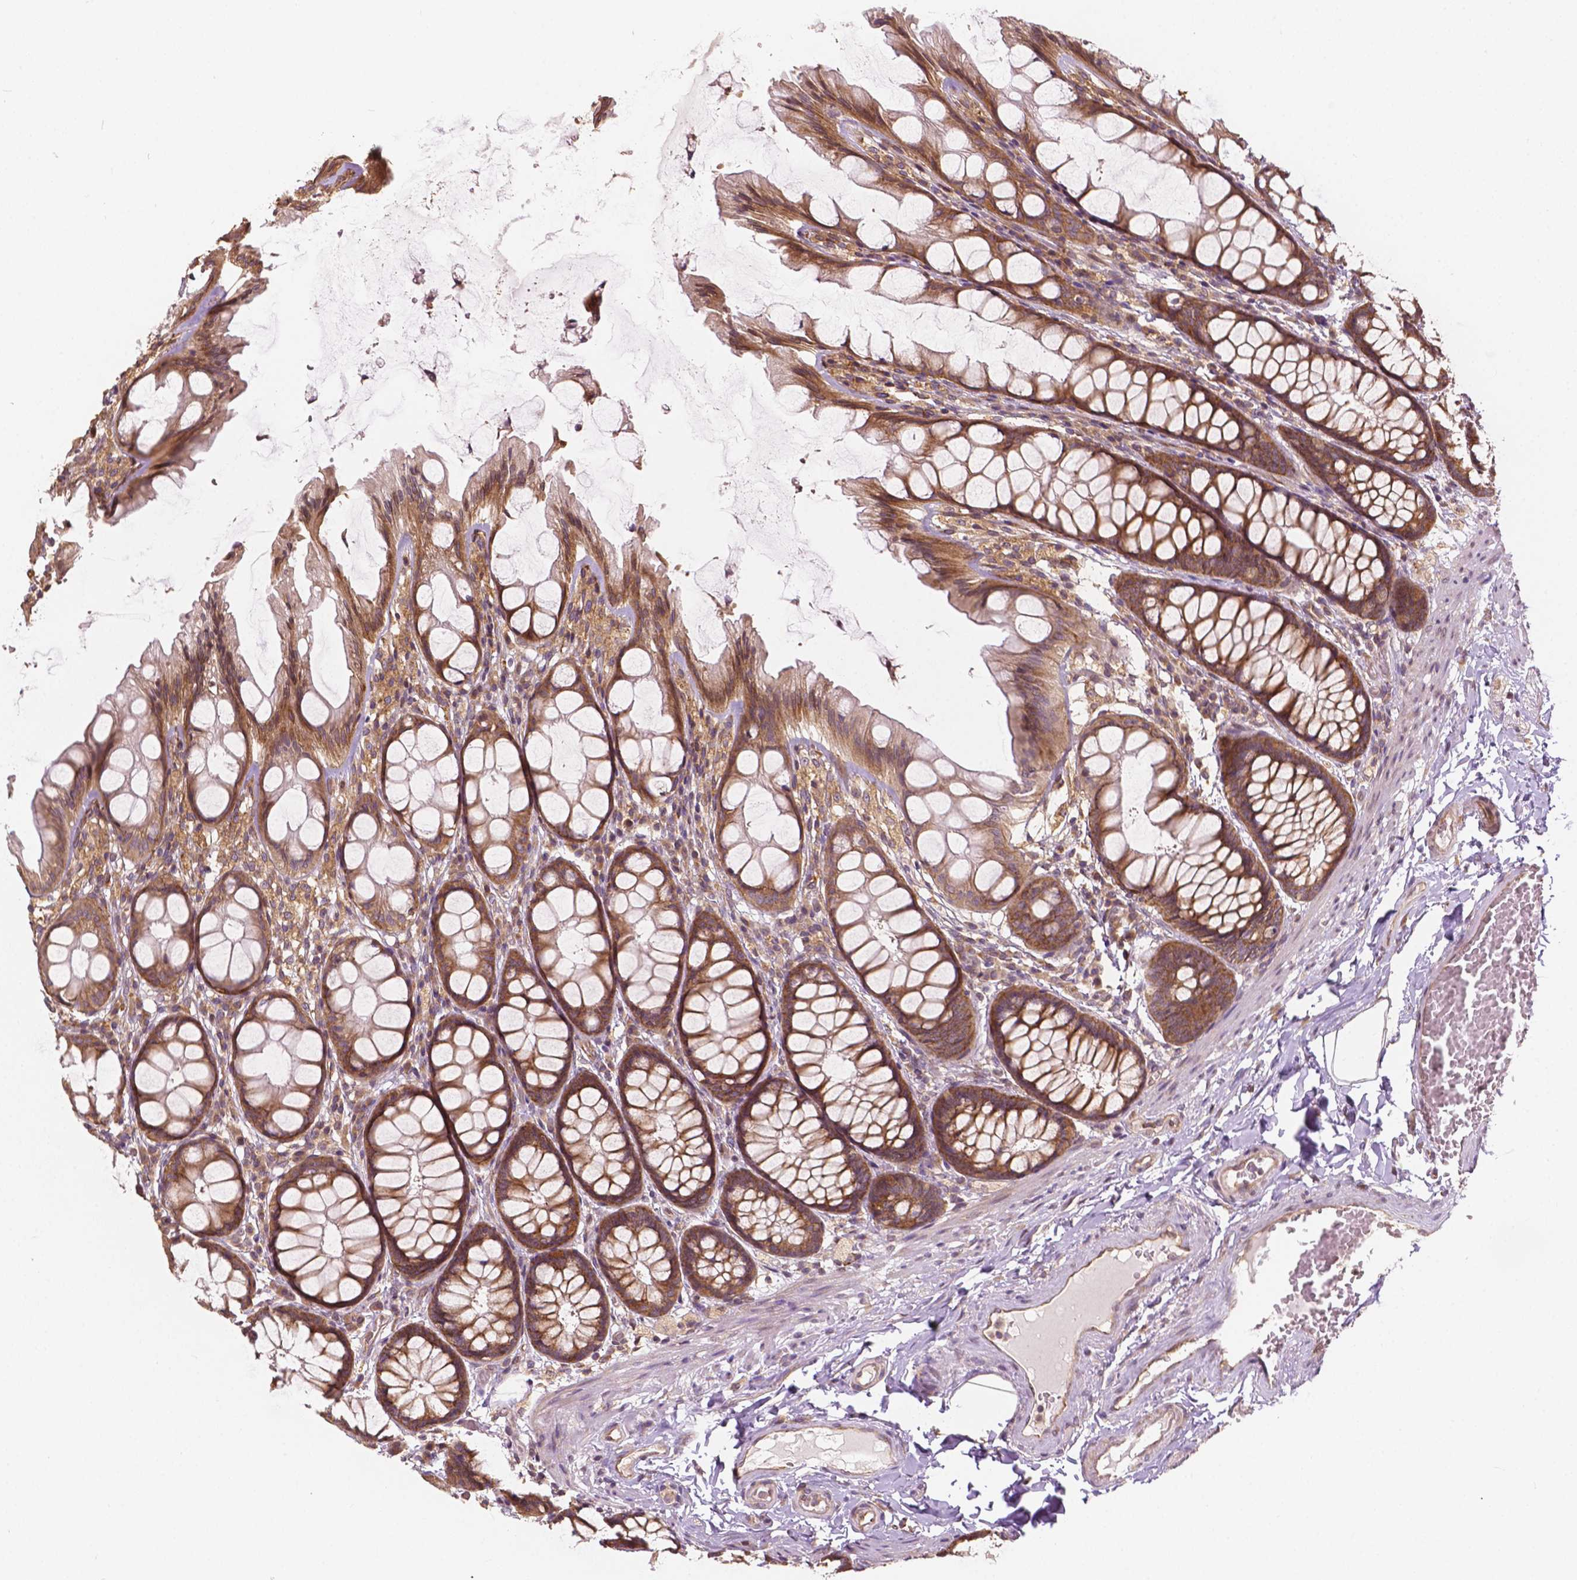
{"staining": {"intensity": "moderate", "quantity": ">75%", "location": "cytoplasmic/membranous"}, "tissue": "colon", "cell_type": "Endothelial cells", "image_type": "normal", "snomed": [{"axis": "morphology", "description": "Normal tissue, NOS"}, {"axis": "topography", "description": "Colon"}], "caption": "The histopathology image reveals staining of benign colon, revealing moderate cytoplasmic/membranous protein staining (brown color) within endothelial cells.", "gene": "G3BP1", "patient": {"sex": "male", "age": 47}}